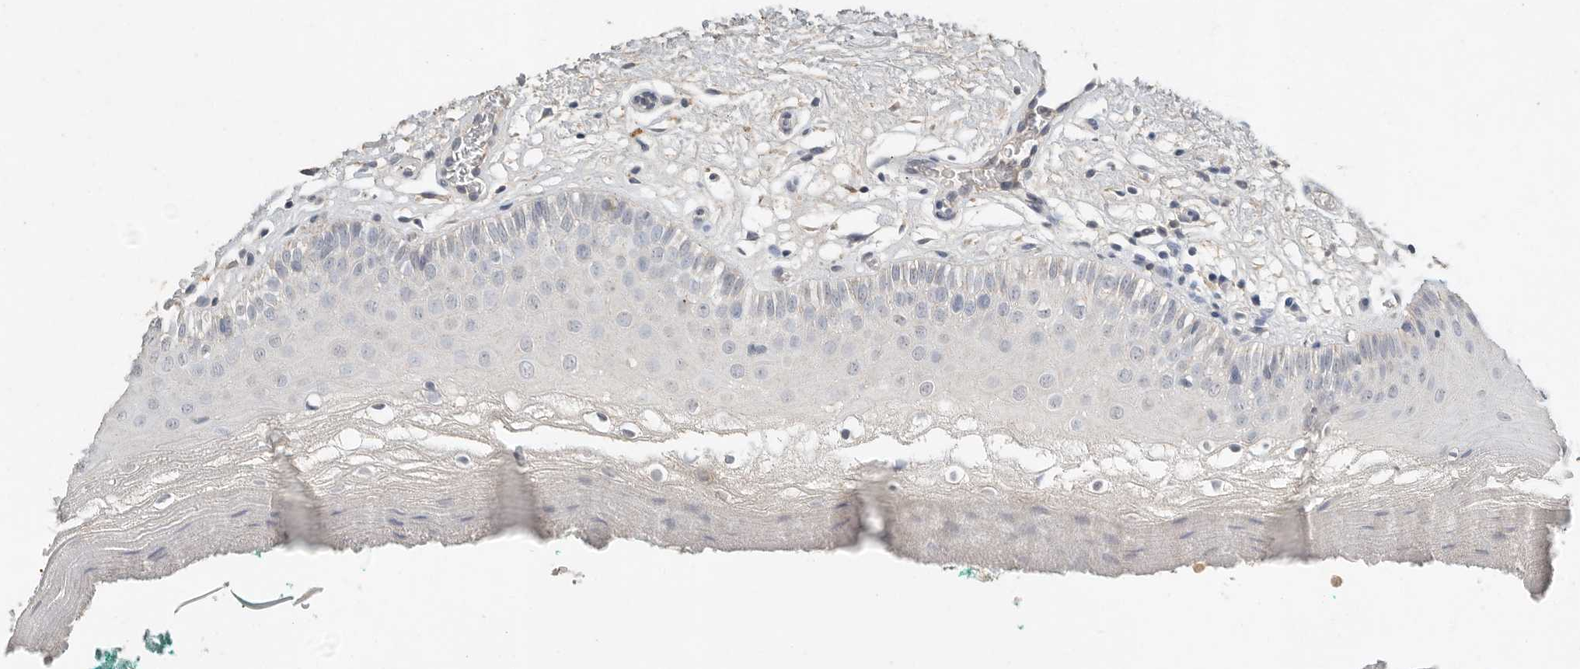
{"staining": {"intensity": "weak", "quantity": "<25%", "location": "cytoplasmic/membranous"}, "tissue": "oral mucosa", "cell_type": "Squamous epithelial cells", "image_type": "normal", "snomed": [{"axis": "morphology", "description": "Normal tissue, NOS"}, {"axis": "topography", "description": "Skeletal muscle"}, {"axis": "topography", "description": "Oral tissue"}], "caption": "Oral mucosa stained for a protein using immunohistochemistry reveals no expression squamous epithelial cells.", "gene": "CTF1", "patient": {"sex": "male", "age": 58}}